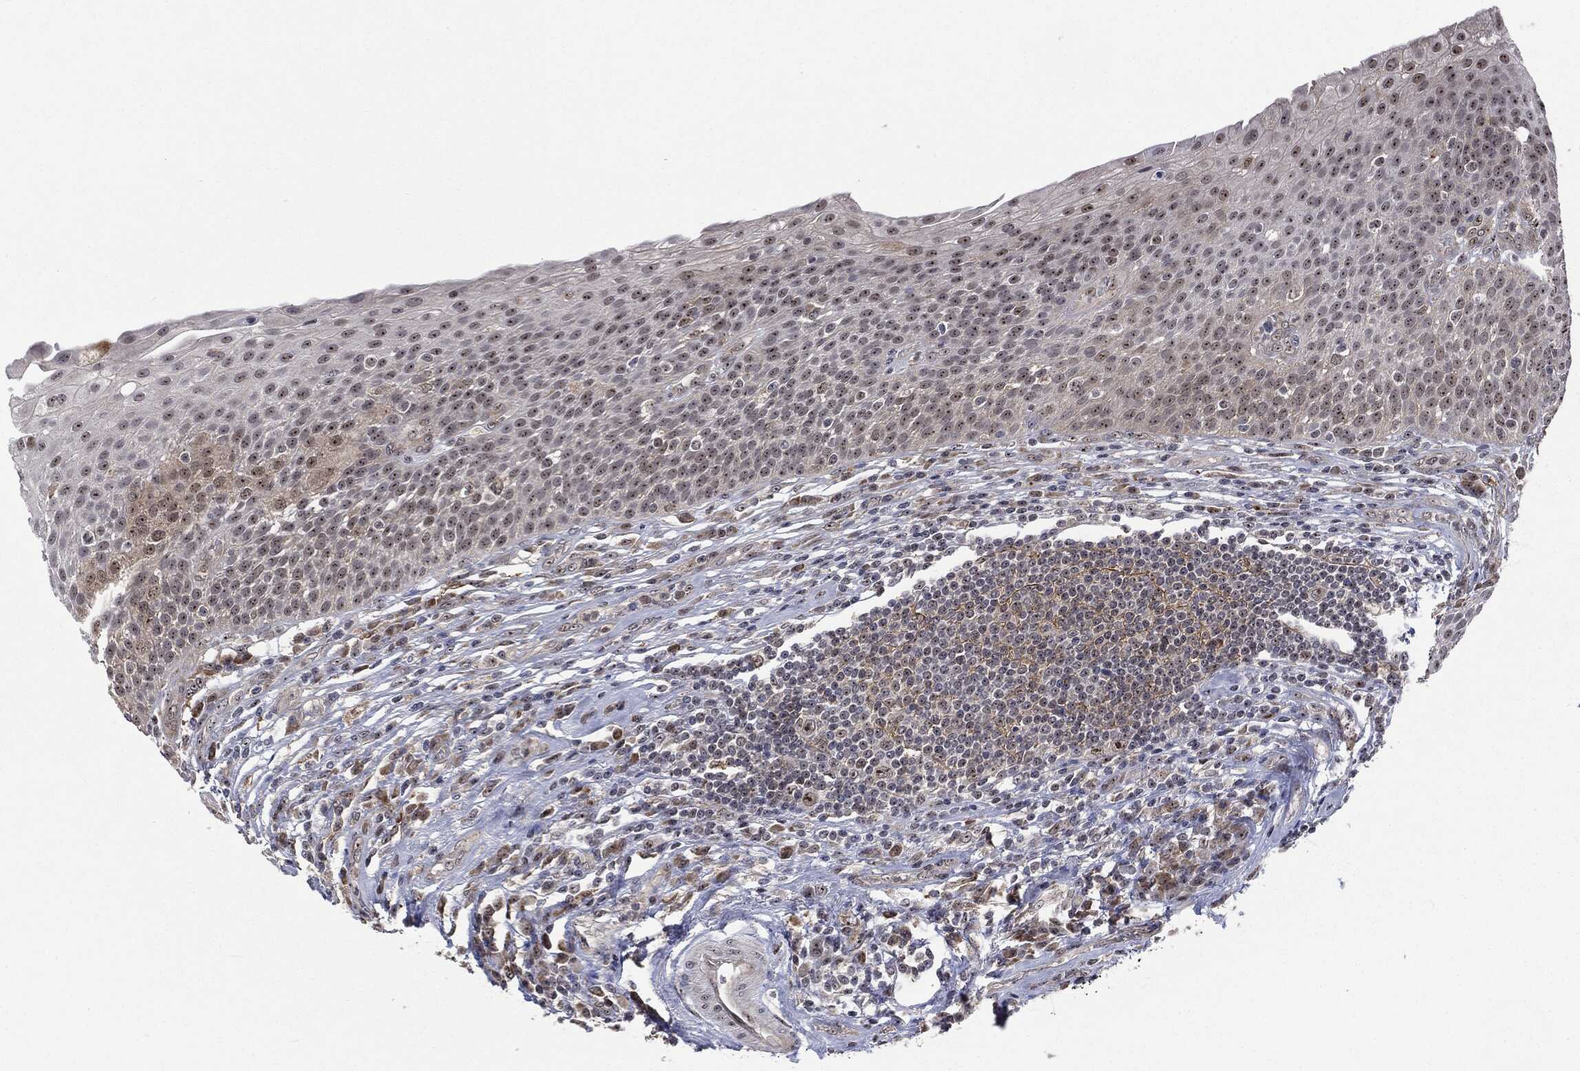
{"staining": {"intensity": "moderate", "quantity": ">75%", "location": "cytoplasmic/membranous,nuclear"}, "tissue": "urothelial cancer", "cell_type": "Tumor cells", "image_type": "cancer", "snomed": [{"axis": "morphology", "description": "Urothelial carcinoma, High grade"}, {"axis": "topography", "description": "Urinary bladder"}], "caption": "Immunohistochemistry (IHC) (DAB) staining of urothelial cancer demonstrates moderate cytoplasmic/membranous and nuclear protein staining in approximately >75% of tumor cells. The protein of interest is stained brown, and the nuclei are stained in blue (DAB IHC with brightfield microscopy, high magnification).", "gene": "TRMT1L", "patient": {"sex": "female", "age": 70}}